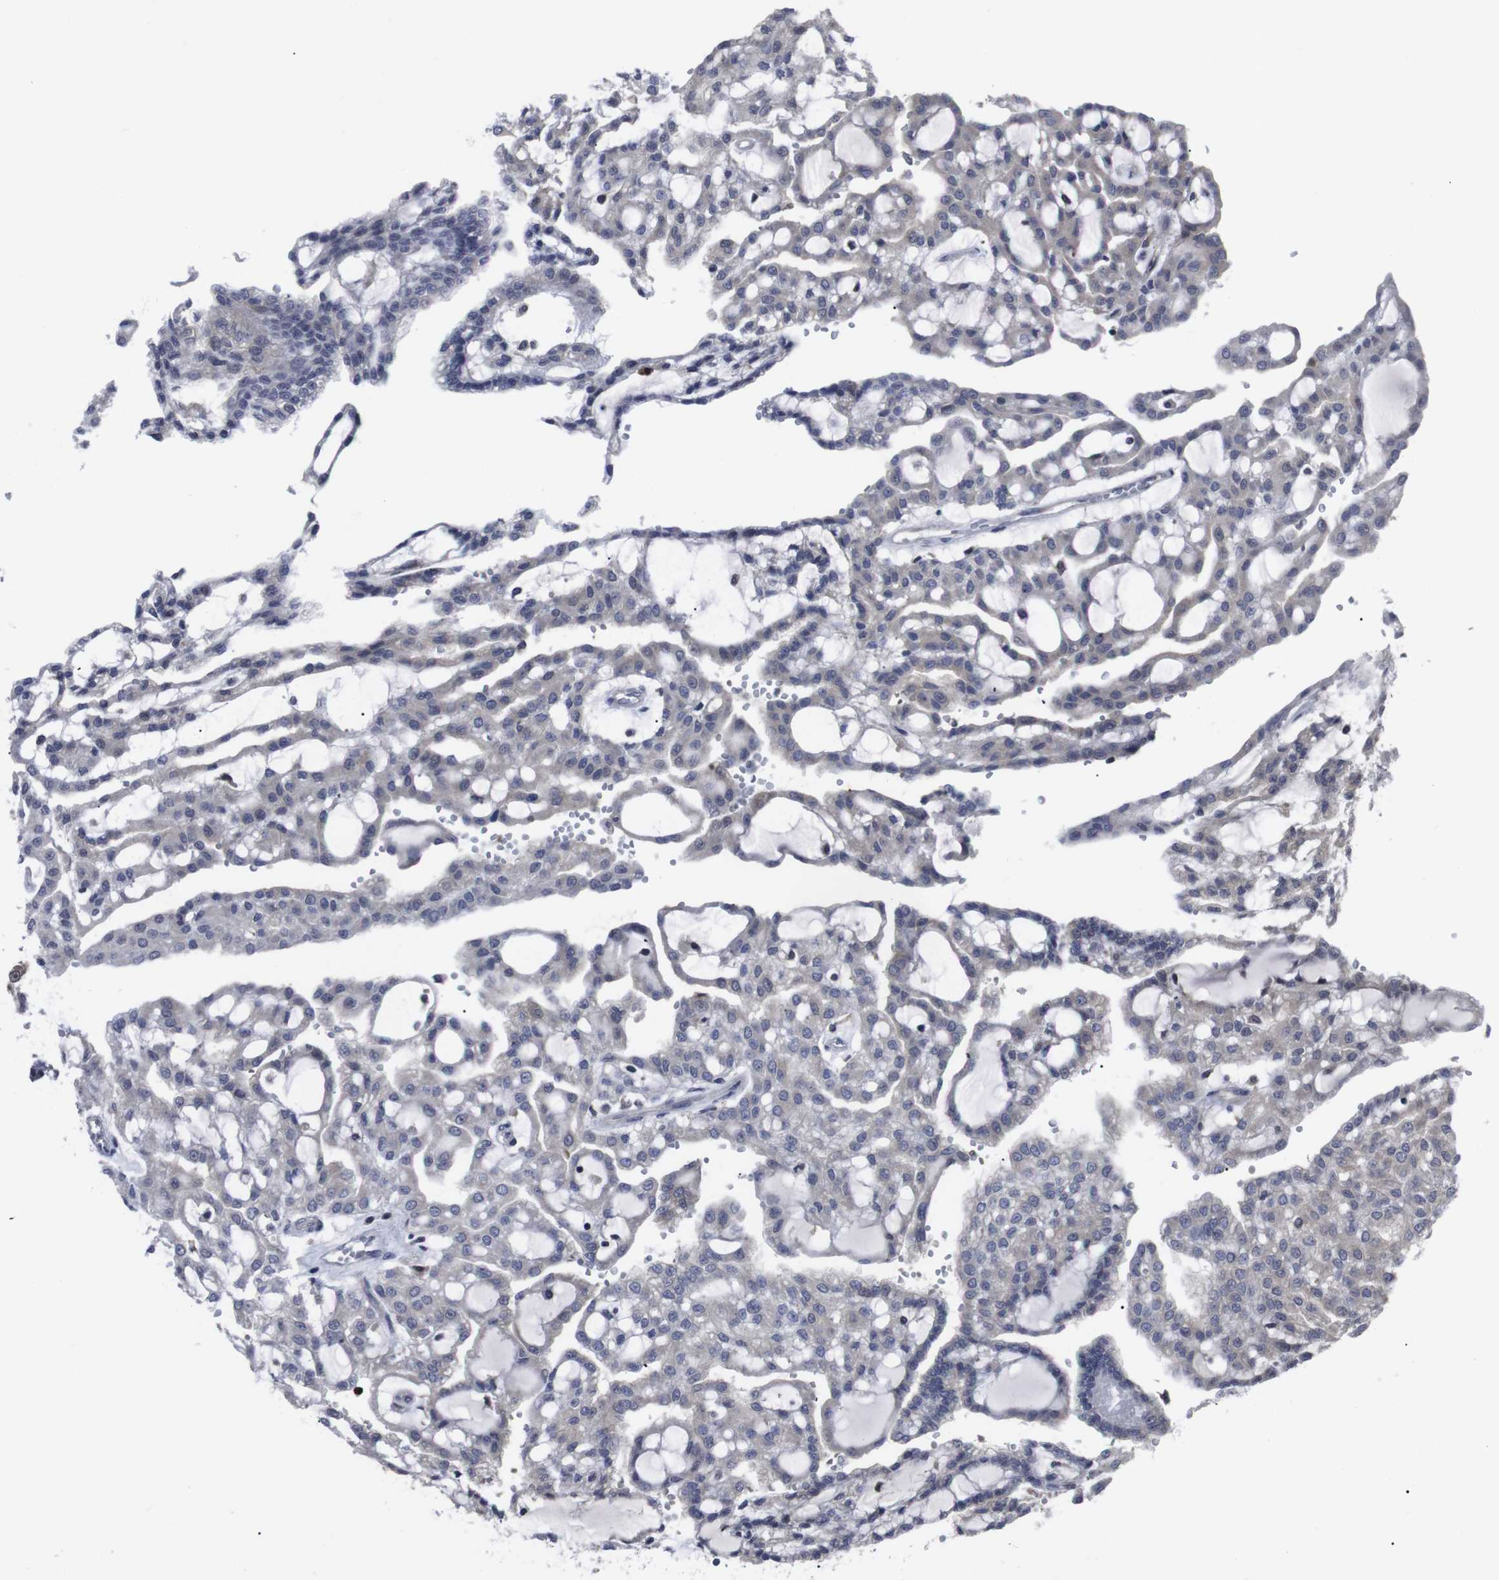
{"staining": {"intensity": "weak", "quantity": "<25%", "location": "cytoplasmic/membranous"}, "tissue": "renal cancer", "cell_type": "Tumor cells", "image_type": "cancer", "snomed": [{"axis": "morphology", "description": "Adenocarcinoma, NOS"}, {"axis": "topography", "description": "Kidney"}], "caption": "The IHC image has no significant staining in tumor cells of adenocarcinoma (renal) tissue. (DAB (3,3'-diaminobenzidine) IHC with hematoxylin counter stain).", "gene": "HPRT1", "patient": {"sex": "male", "age": 63}}